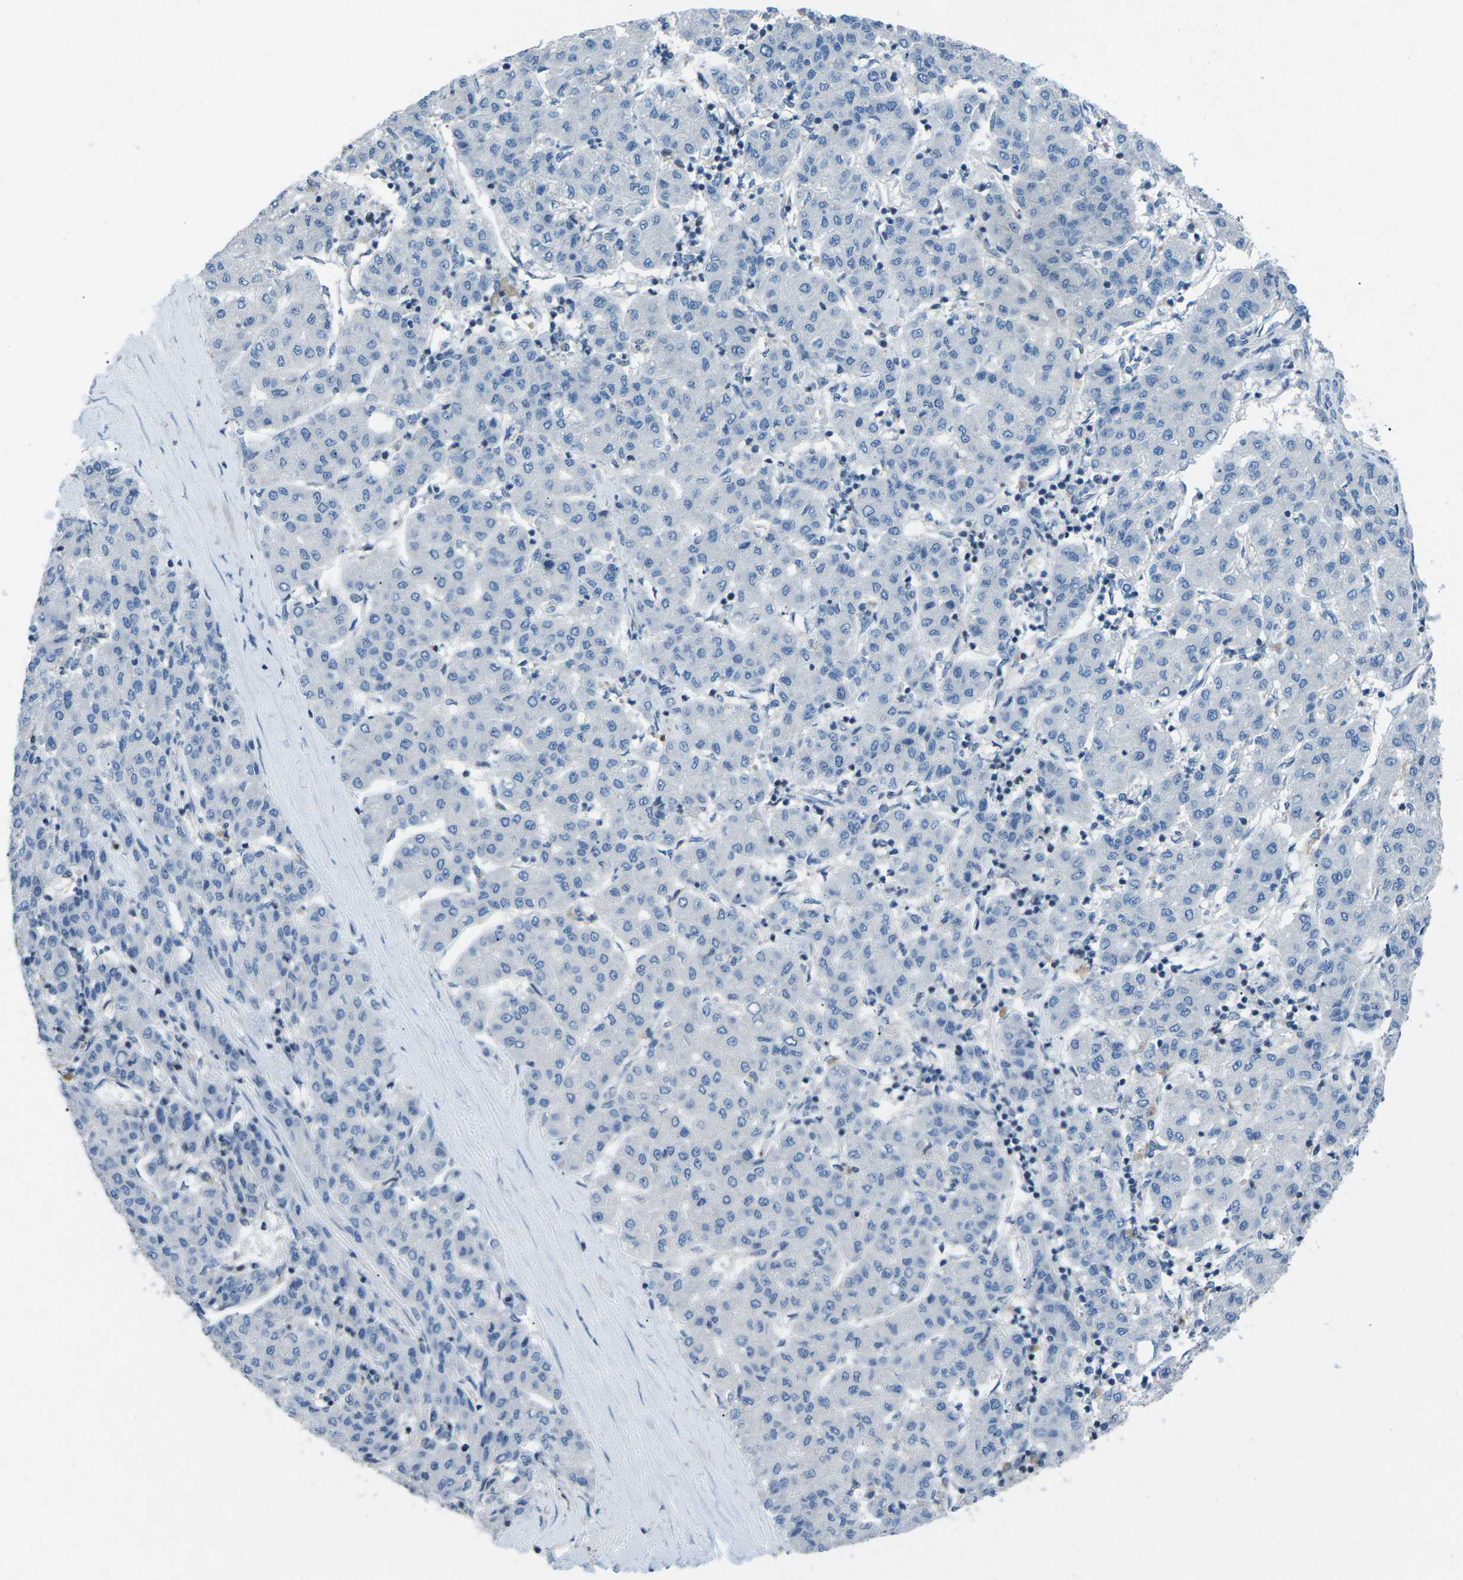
{"staining": {"intensity": "negative", "quantity": "none", "location": "none"}, "tissue": "liver cancer", "cell_type": "Tumor cells", "image_type": "cancer", "snomed": [{"axis": "morphology", "description": "Carcinoma, Hepatocellular, NOS"}, {"axis": "topography", "description": "Liver"}], "caption": "This is an immunohistochemistry histopathology image of human liver cancer (hepatocellular carcinoma). There is no staining in tumor cells.", "gene": "MBNL1", "patient": {"sex": "male", "age": 65}}